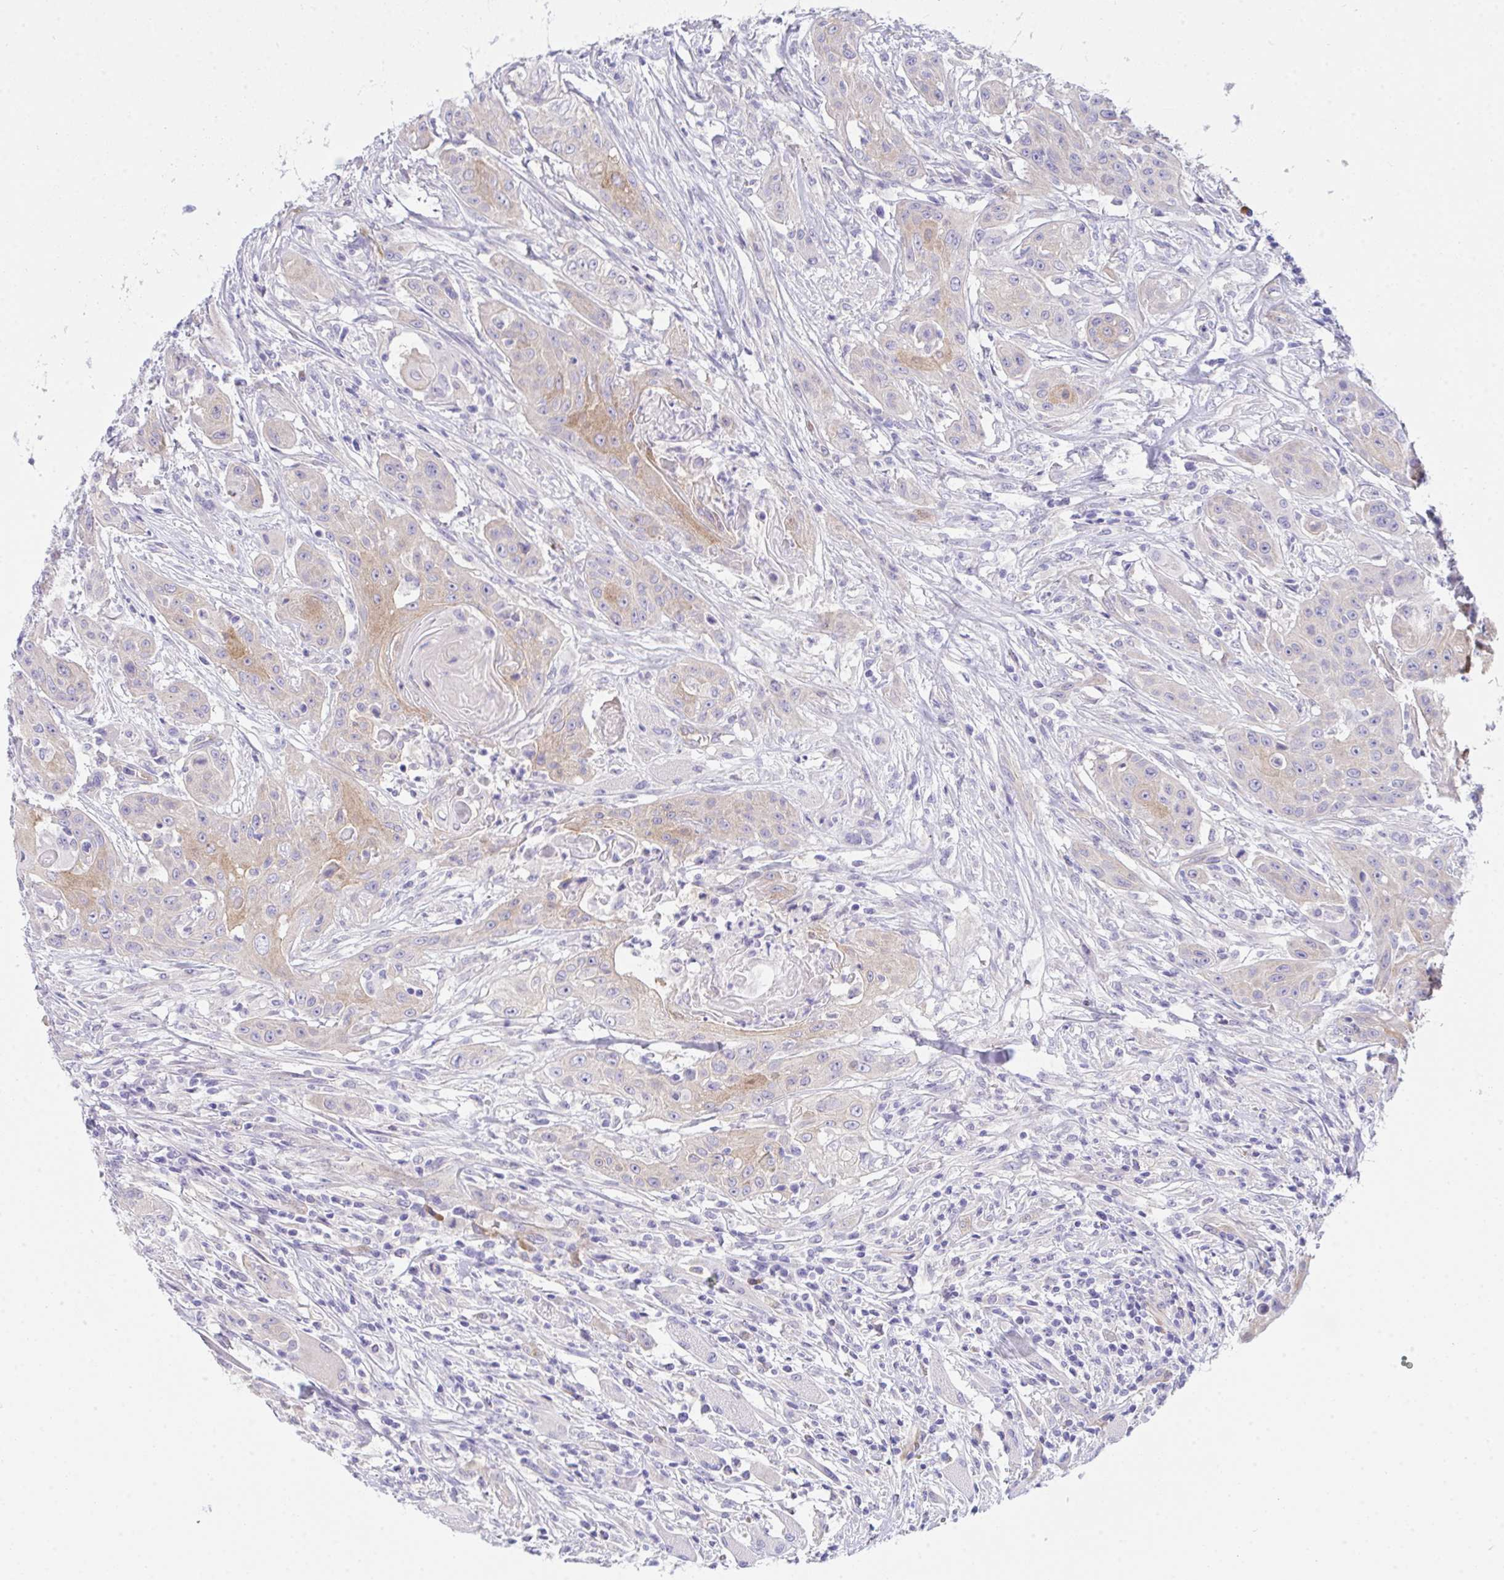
{"staining": {"intensity": "moderate", "quantity": "<25%", "location": "cytoplasmic/membranous"}, "tissue": "head and neck cancer", "cell_type": "Tumor cells", "image_type": "cancer", "snomed": [{"axis": "morphology", "description": "Squamous cell carcinoma, NOS"}, {"axis": "topography", "description": "Oral tissue"}, {"axis": "topography", "description": "Head-Neck"}, {"axis": "topography", "description": "Neck, NOS"}], "caption": "High-magnification brightfield microscopy of squamous cell carcinoma (head and neck) stained with DAB (3,3'-diaminobenzidine) (brown) and counterstained with hematoxylin (blue). tumor cells exhibit moderate cytoplasmic/membranous expression is seen in about<25% of cells. The protein of interest is stained brown, and the nuclei are stained in blue (DAB (3,3'-diaminobenzidine) IHC with brightfield microscopy, high magnification).", "gene": "GAB1", "patient": {"sex": "female", "age": 55}}